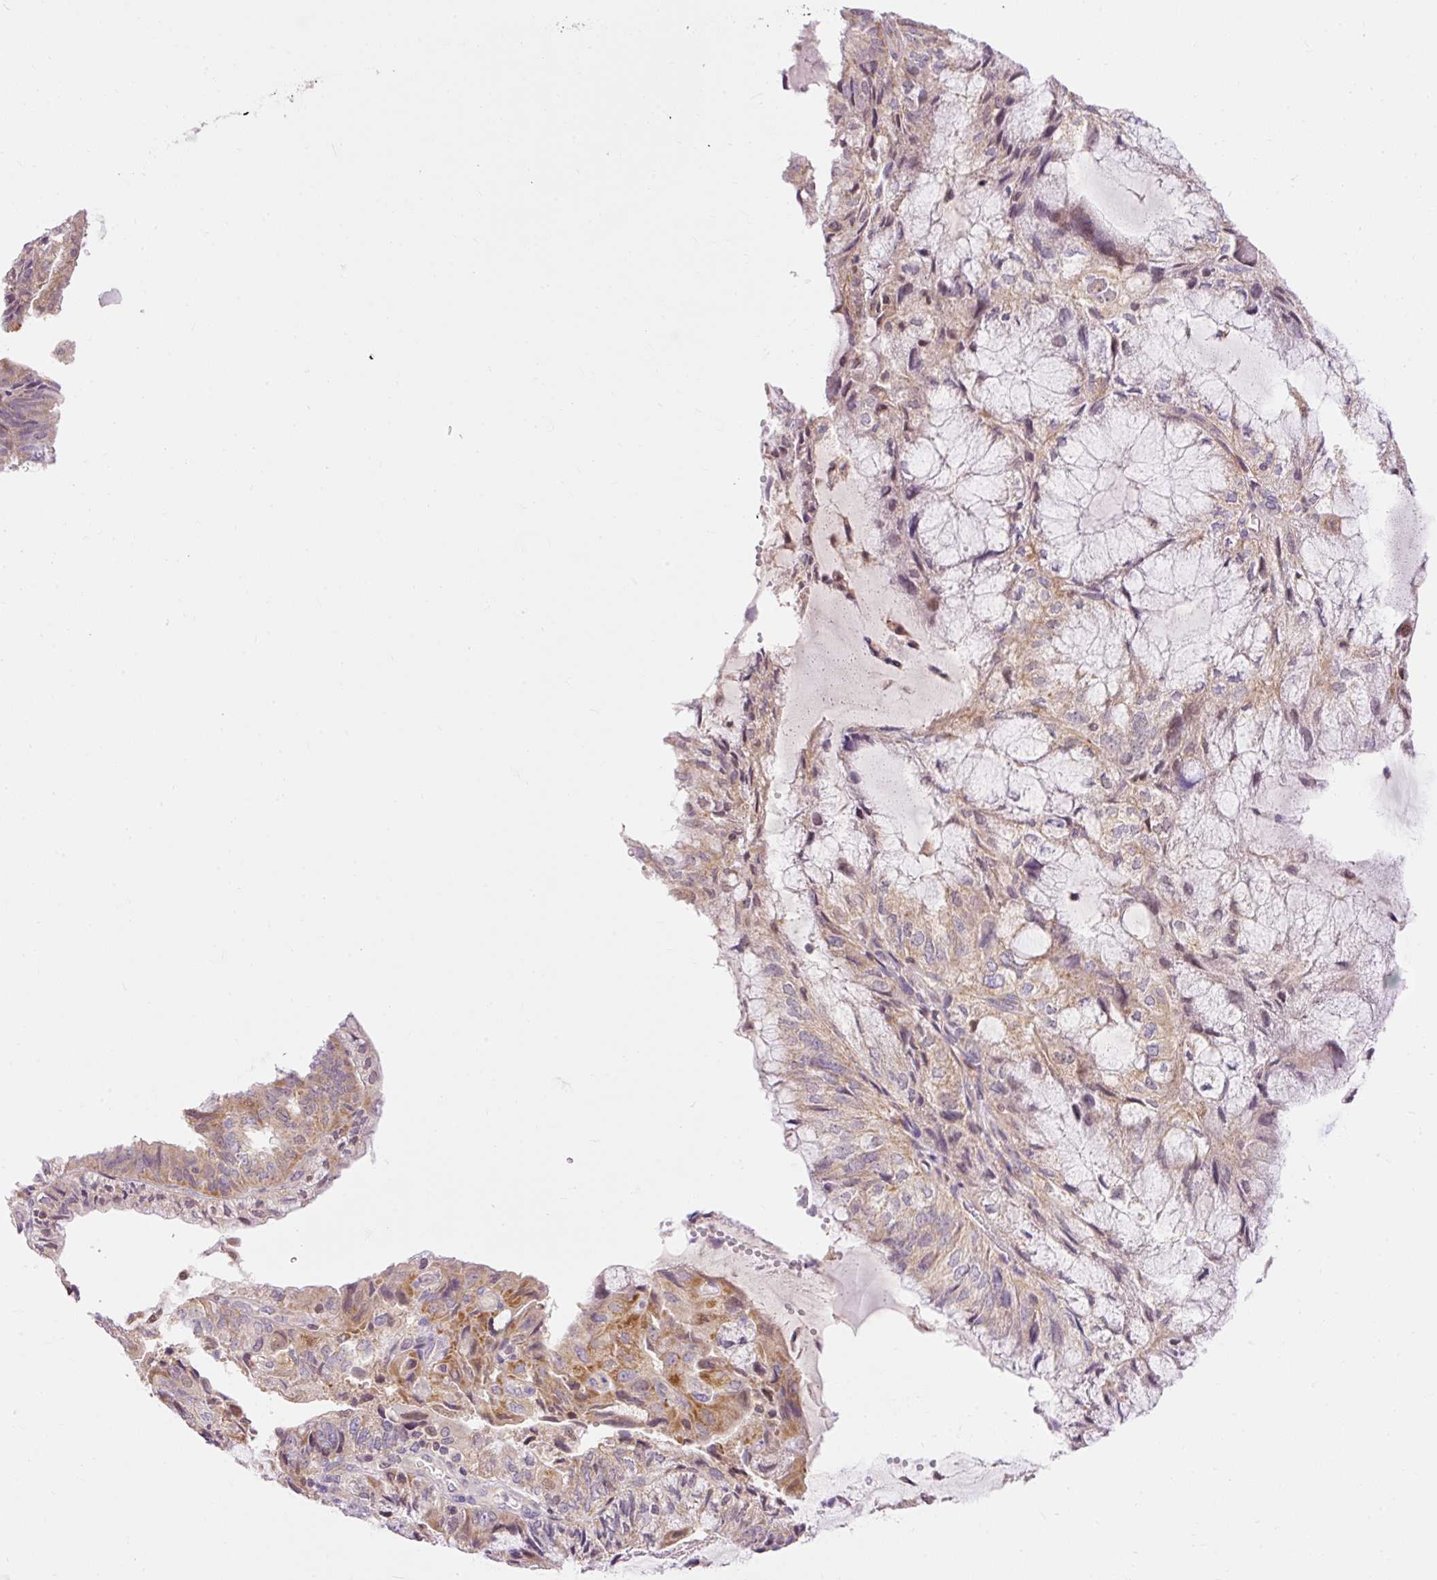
{"staining": {"intensity": "moderate", "quantity": "25%-75%", "location": "cytoplasmic/membranous"}, "tissue": "endometrial cancer", "cell_type": "Tumor cells", "image_type": "cancer", "snomed": [{"axis": "morphology", "description": "Adenocarcinoma, NOS"}, {"axis": "topography", "description": "Endometrium"}], "caption": "Human adenocarcinoma (endometrial) stained with a brown dye shows moderate cytoplasmic/membranous positive expression in about 25%-75% of tumor cells.", "gene": "IMMT", "patient": {"sex": "female", "age": 81}}